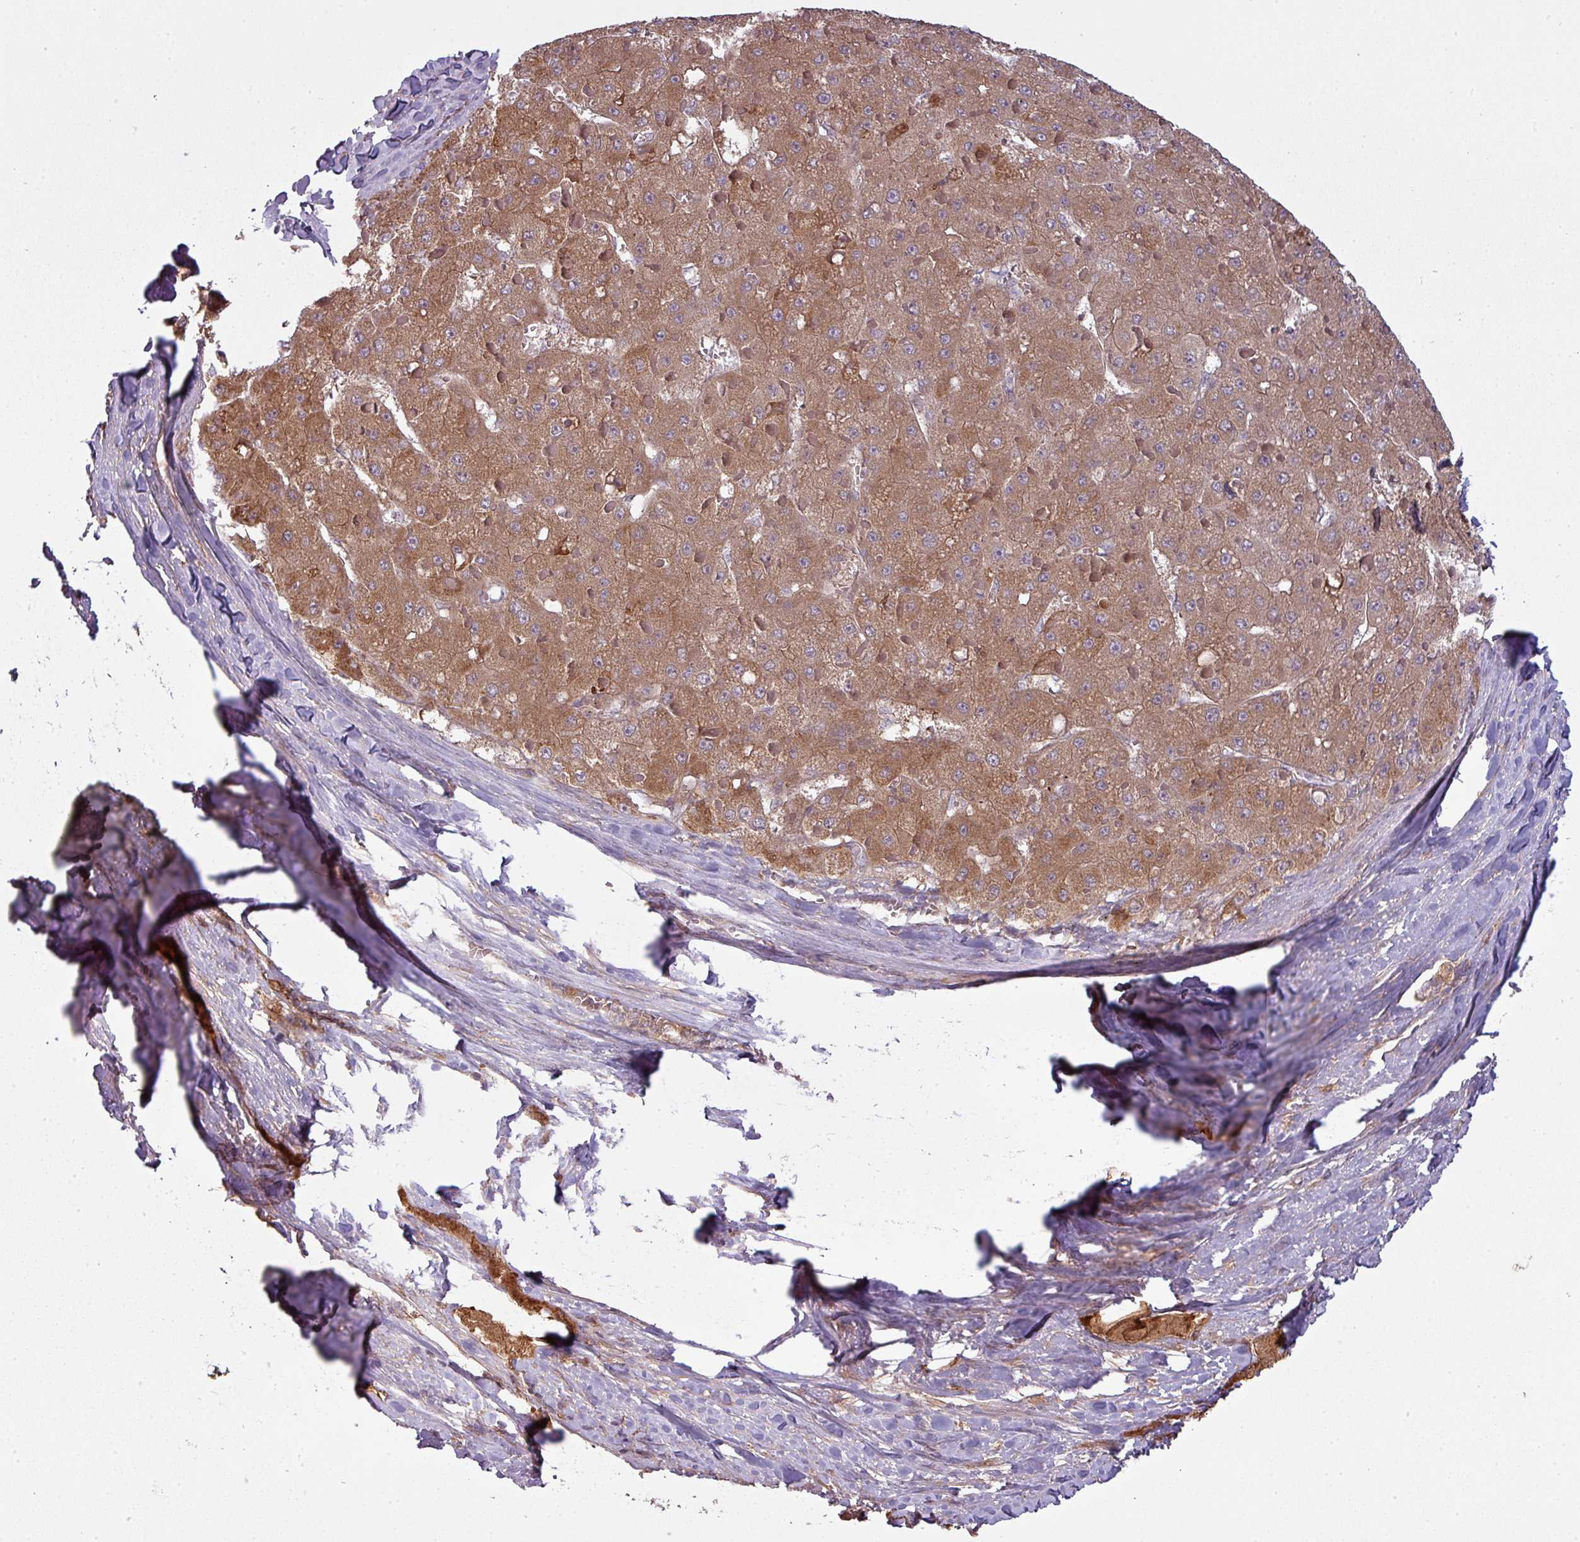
{"staining": {"intensity": "moderate", "quantity": ">75%", "location": "cytoplasmic/membranous"}, "tissue": "liver cancer", "cell_type": "Tumor cells", "image_type": "cancer", "snomed": [{"axis": "morphology", "description": "Carcinoma, Hepatocellular, NOS"}, {"axis": "topography", "description": "Liver"}], "caption": "Tumor cells show moderate cytoplasmic/membranous expression in about >75% of cells in liver hepatocellular carcinoma.", "gene": "SNRNP25", "patient": {"sex": "female", "age": 73}}